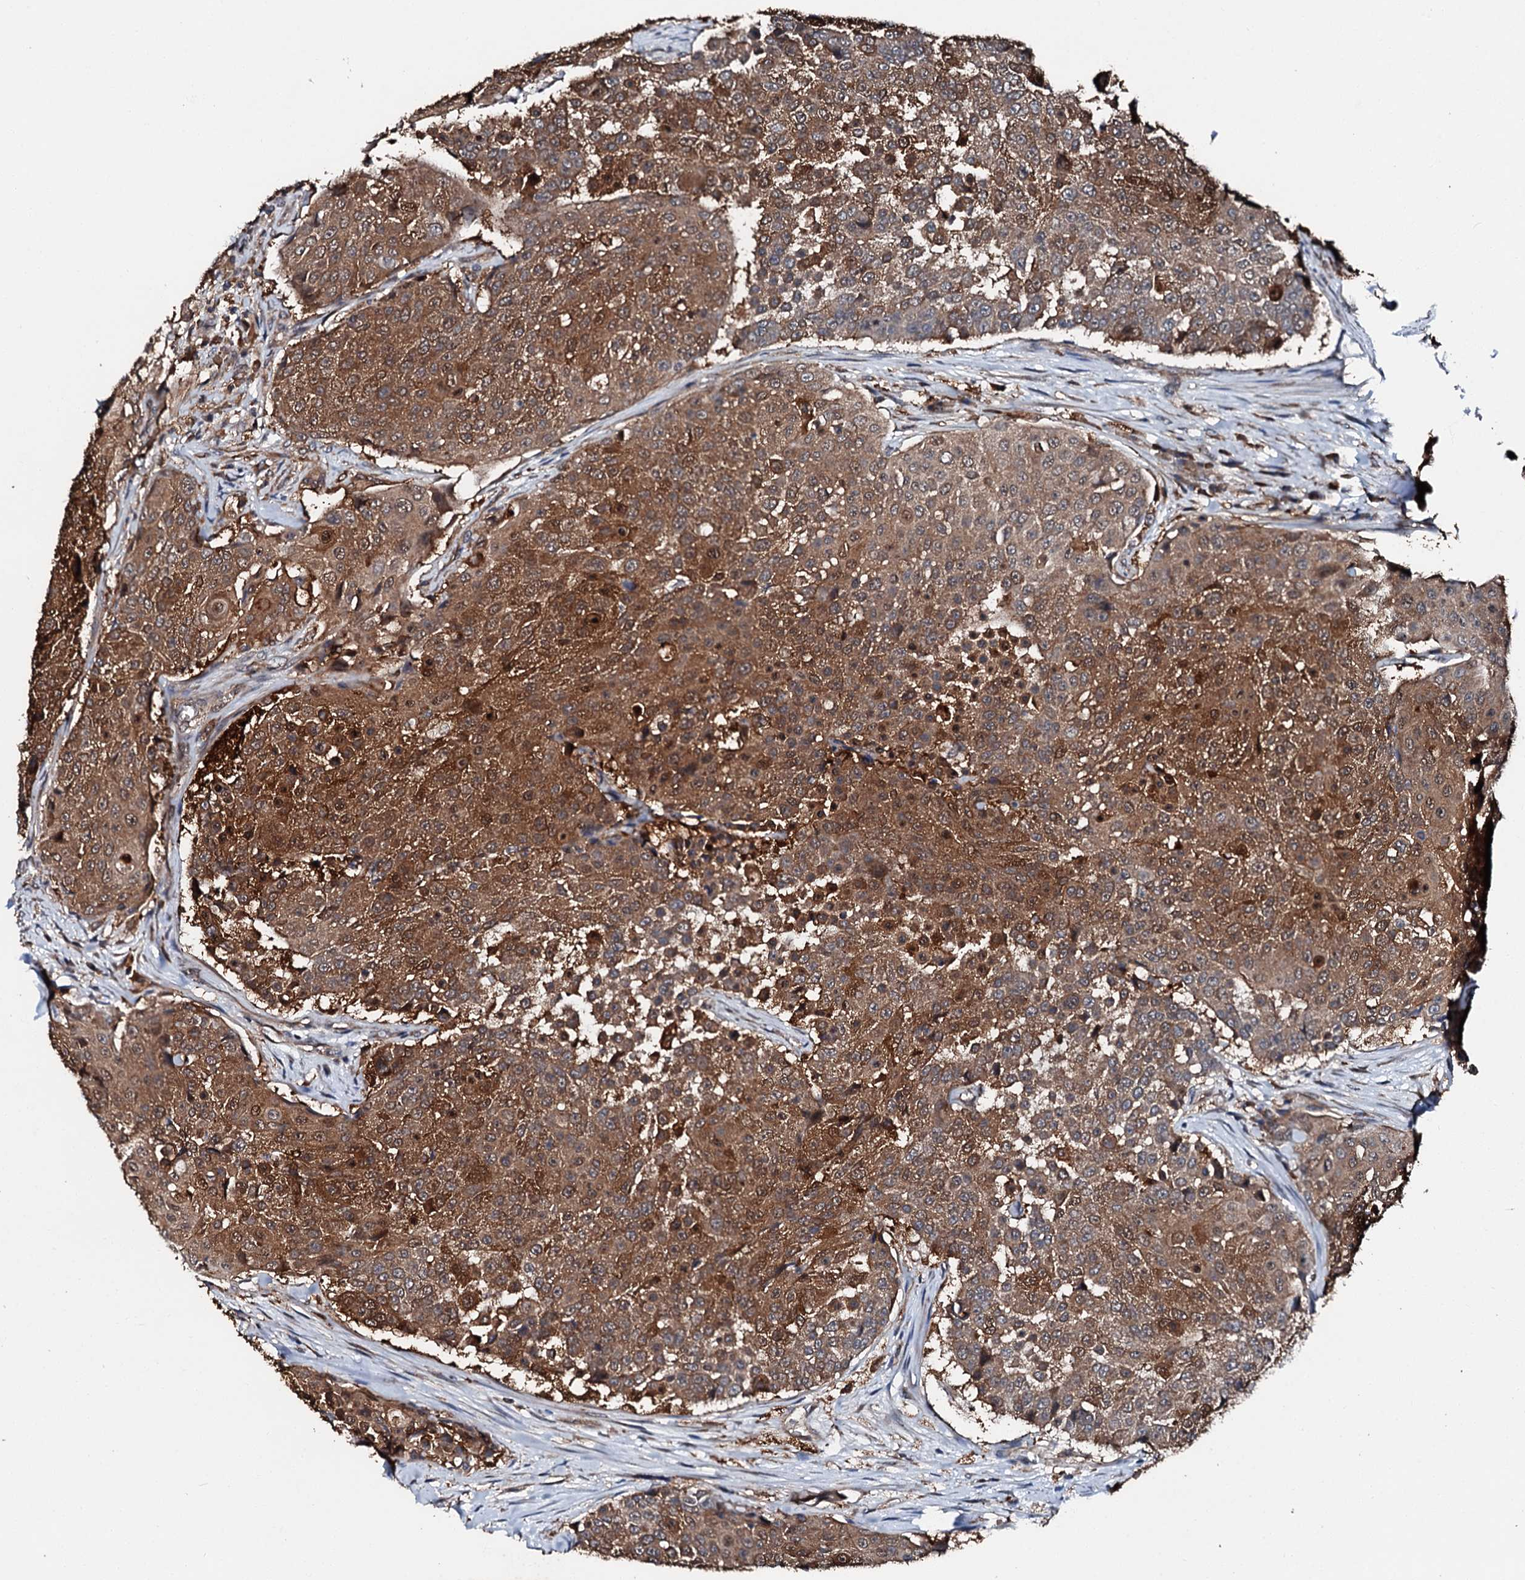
{"staining": {"intensity": "strong", "quantity": ">75%", "location": "cytoplasmic/membranous"}, "tissue": "urothelial cancer", "cell_type": "Tumor cells", "image_type": "cancer", "snomed": [{"axis": "morphology", "description": "Urothelial carcinoma, High grade"}, {"axis": "topography", "description": "Urinary bladder"}], "caption": "Immunohistochemical staining of urothelial cancer shows strong cytoplasmic/membranous protein expression in approximately >75% of tumor cells.", "gene": "FGD4", "patient": {"sex": "female", "age": 63}}